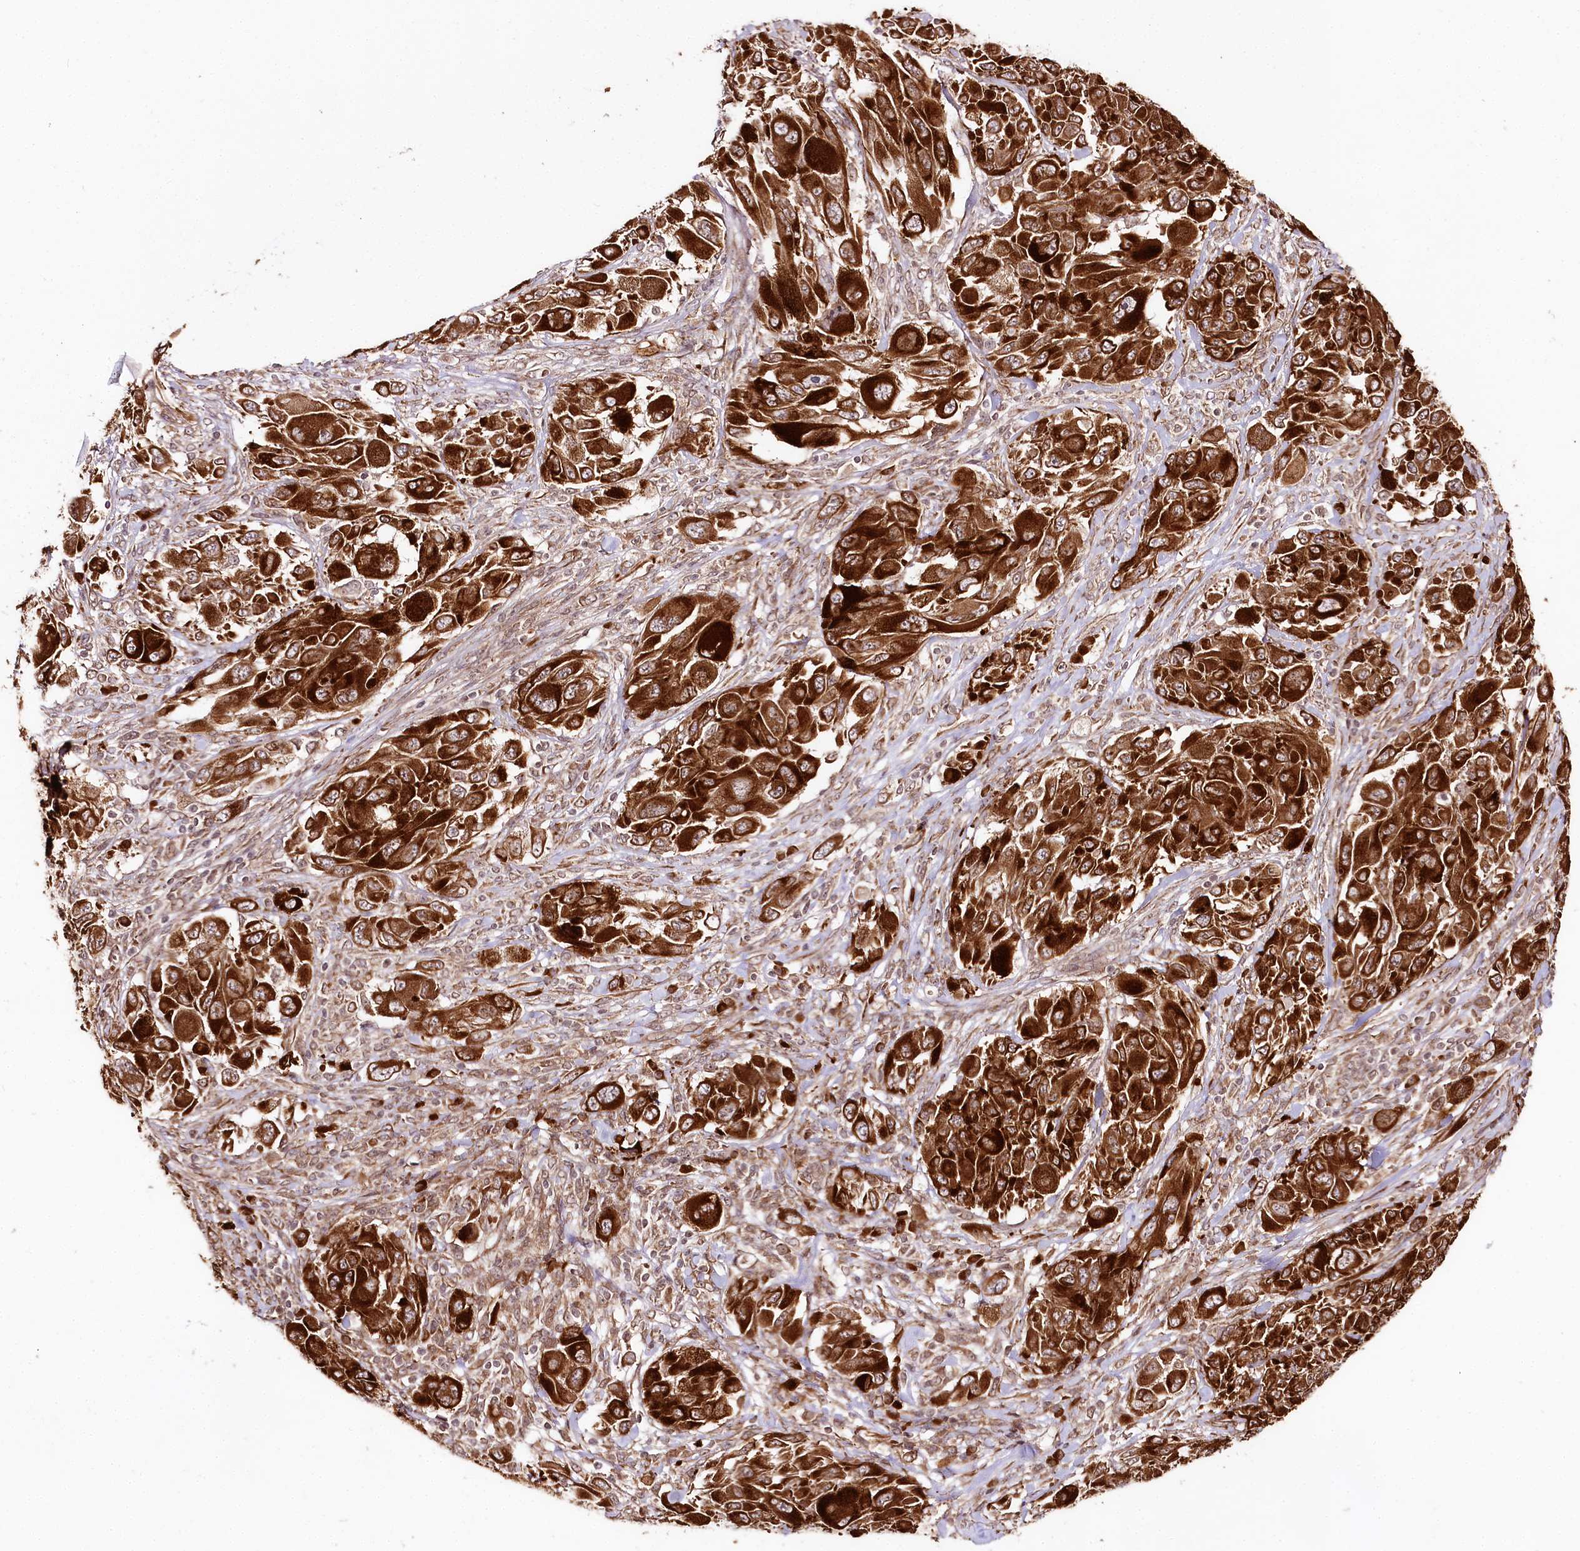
{"staining": {"intensity": "strong", "quantity": ">75%", "location": "cytoplasmic/membranous"}, "tissue": "melanoma", "cell_type": "Tumor cells", "image_type": "cancer", "snomed": [{"axis": "morphology", "description": "Malignant melanoma, NOS"}, {"axis": "topography", "description": "Skin"}], "caption": "About >75% of tumor cells in malignant melanoma show strong cytoplasmic/membranous protein staining as visualized by brown immunohistochemical staining.", "gene": "ENSG00000144785", "patient": {"sex": "female", "age": 91}}